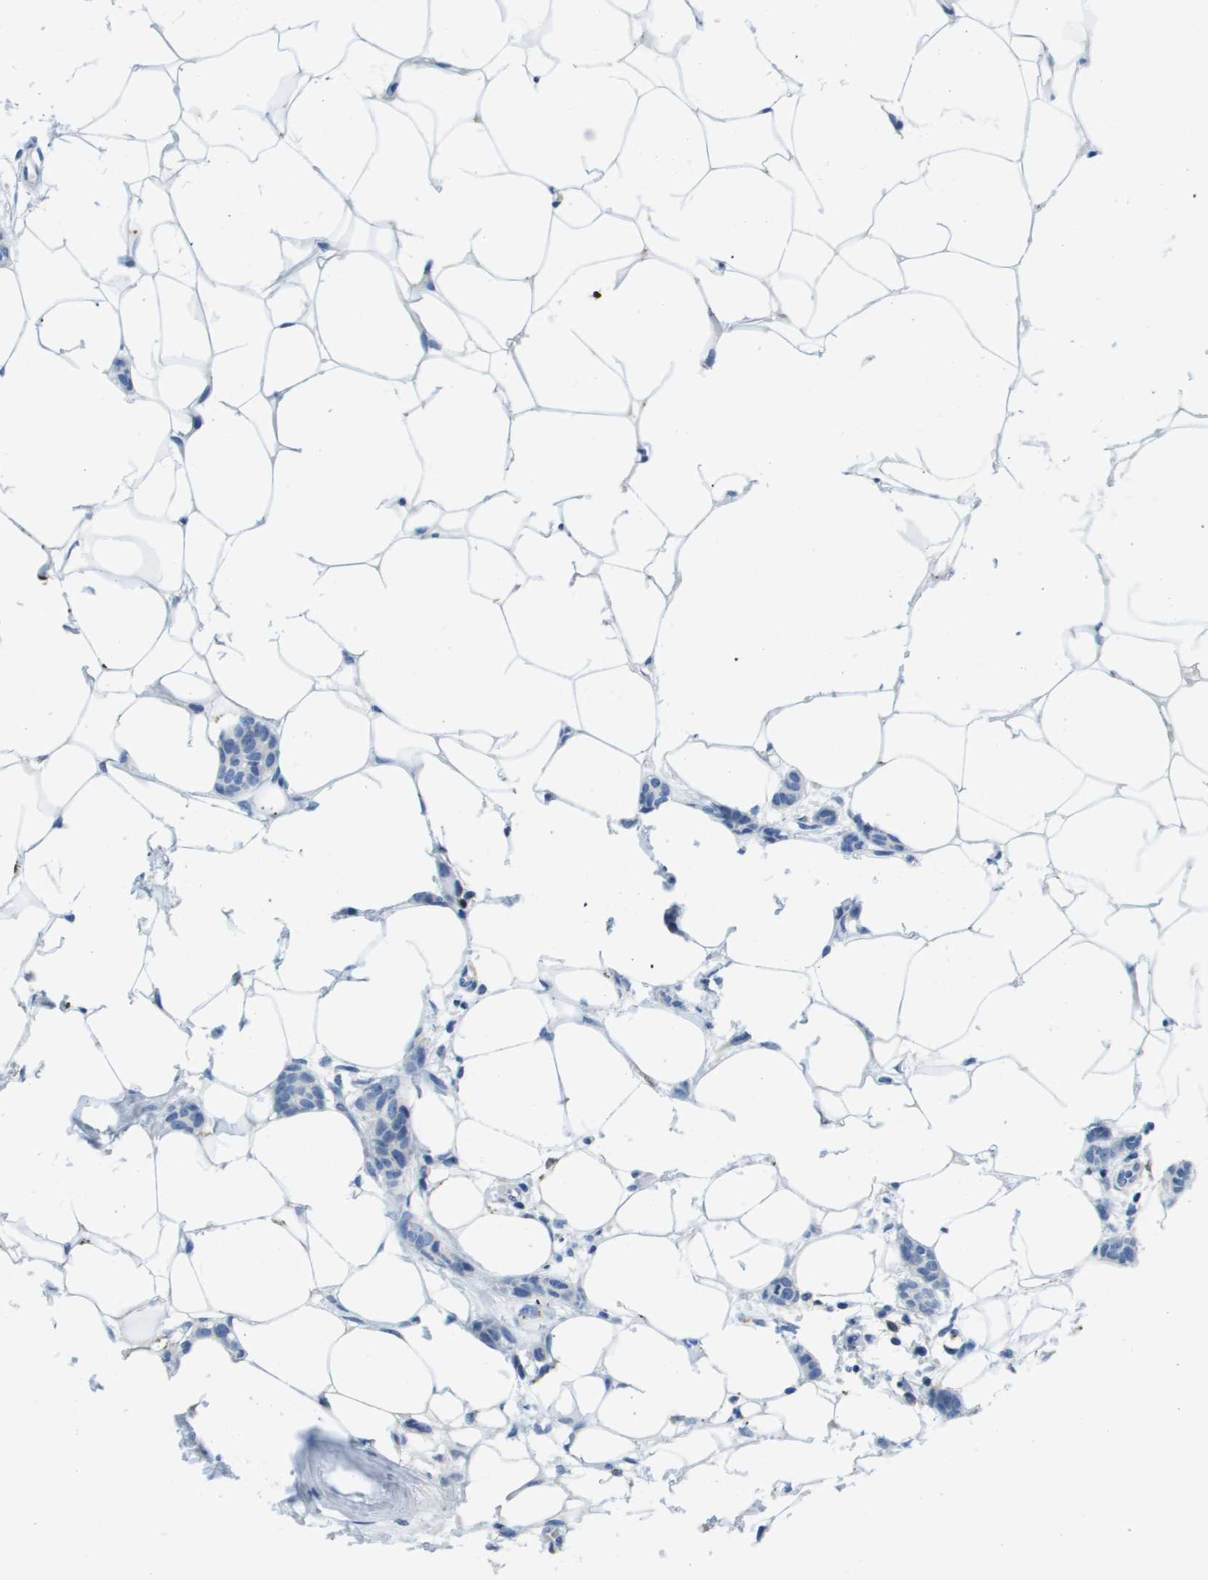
{"staining": {"intensity": "negative", "quantity": "none", "location": "none"}, "tissue": "breast cancer", "cell_type": "Tumor cells", "image_type": "cancer", "snomed": [{"axis": "morphology", "description": "Lobular carcinoma"}, {"axis": "topography", "description": "Skin"}, {"axis": "topography", "description": "Breast"}], "caption": "Immunohistochemistry (IHC) image of human lobular carcinoma (breast) stained for a protein (brown), which exhibits no expression in tumor cells.", "gene": "MS4A1", "patient": {"sex": "female", "age": 46}}